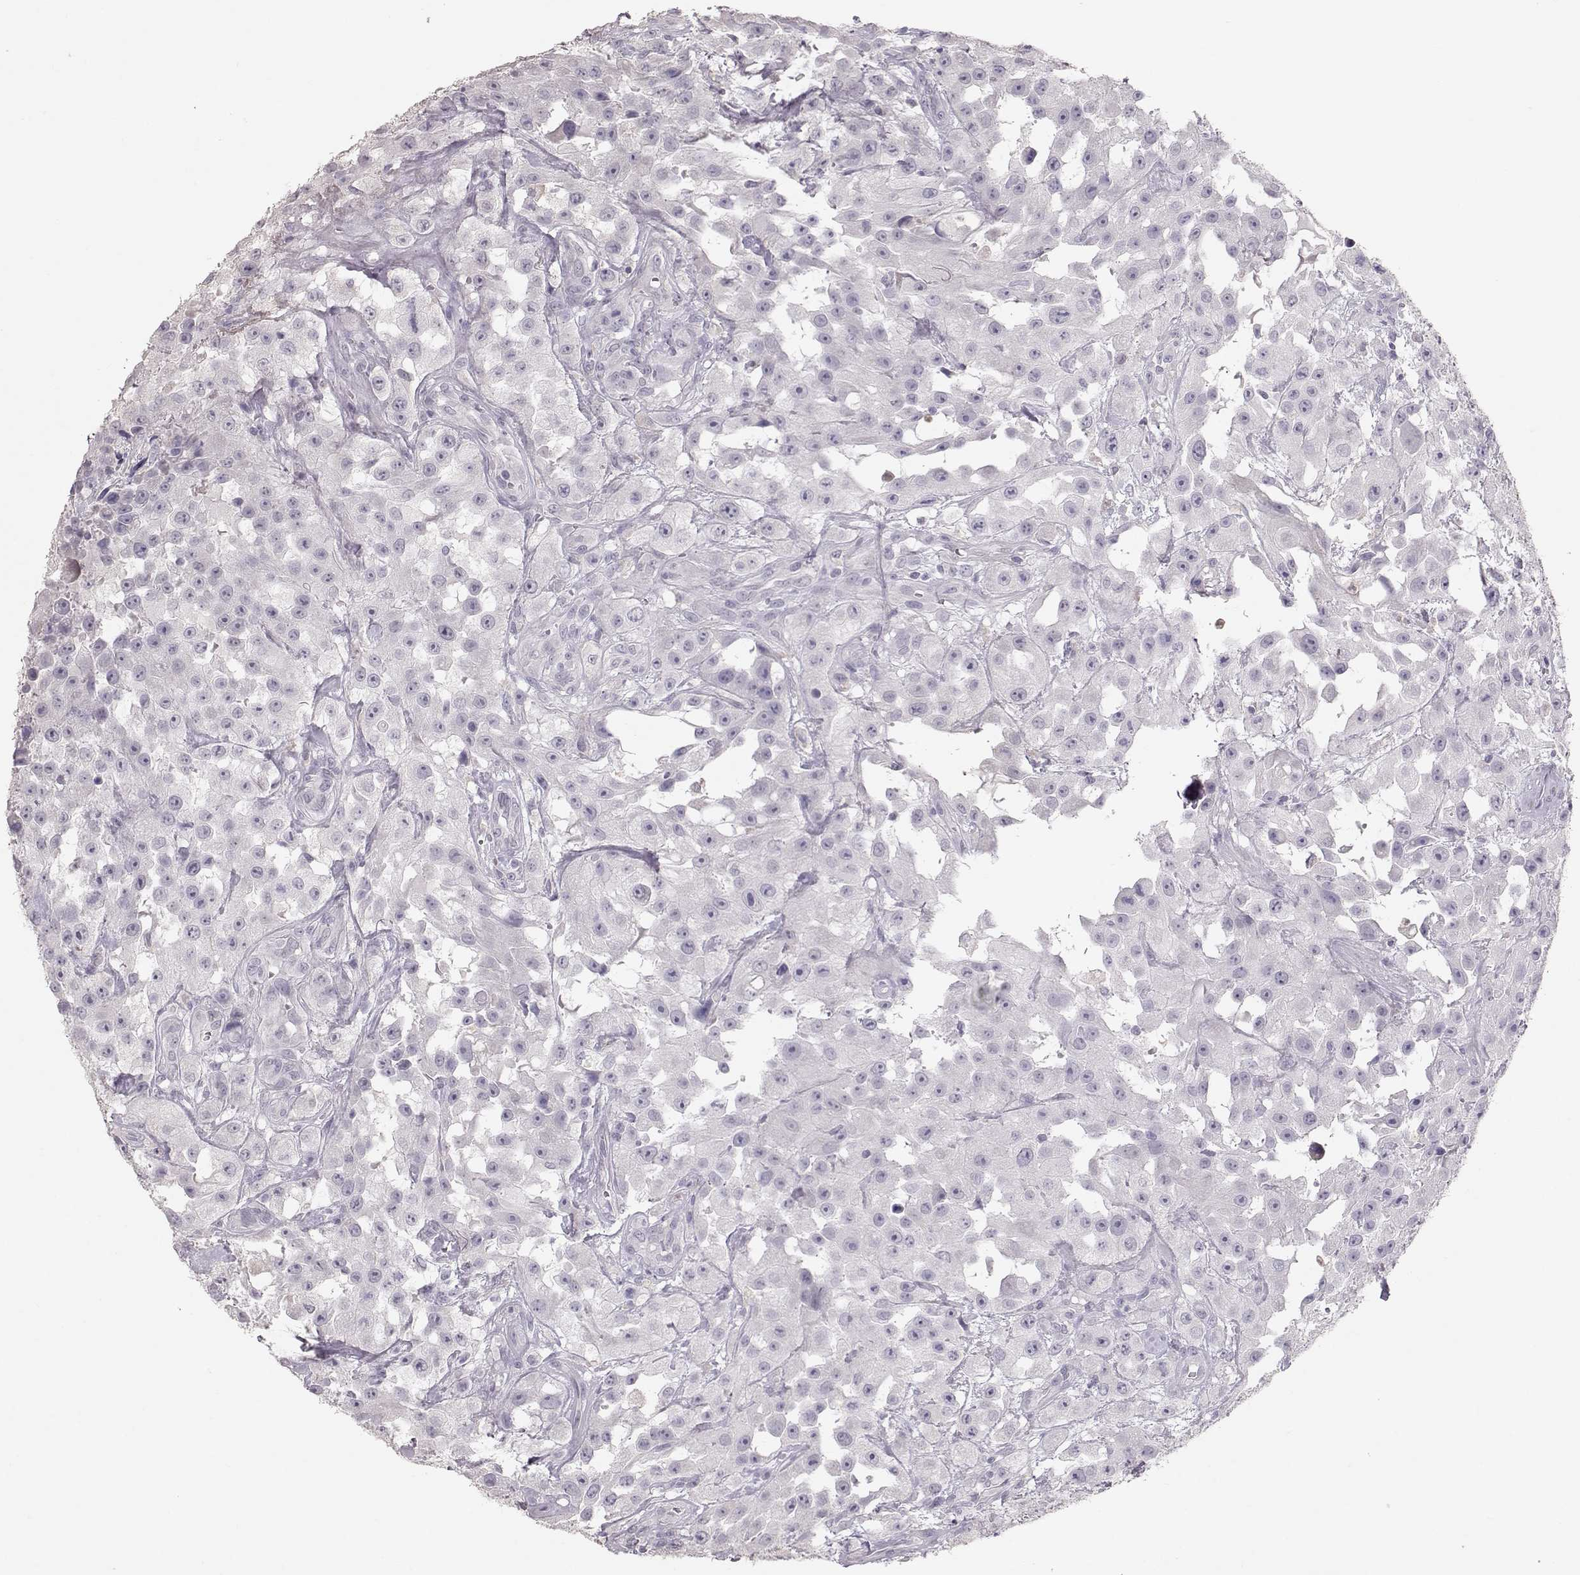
{"staining": {"intensity": "negative", "quantity": "none", "location": "none"}, "tissue": "urothelial cancer", "cell_type": "Tumor cells", "image_type": "cancer", "snomed": [{"axis": "morphology", "description": "Urothelial carcinoma, High grade"}, {"axis": "topography", "description": "Urinary bladder"}], "caption": "IHC of urothelial cancer exhibits no staining in tumor cells. The staining is performed using DAB (3,3'-diaminobenzidine) brown chromogen with nuclei counter-stained in using hematoxylin.", "gene": "POU1F1", "patient": {"sex": "male", "age": 79}}